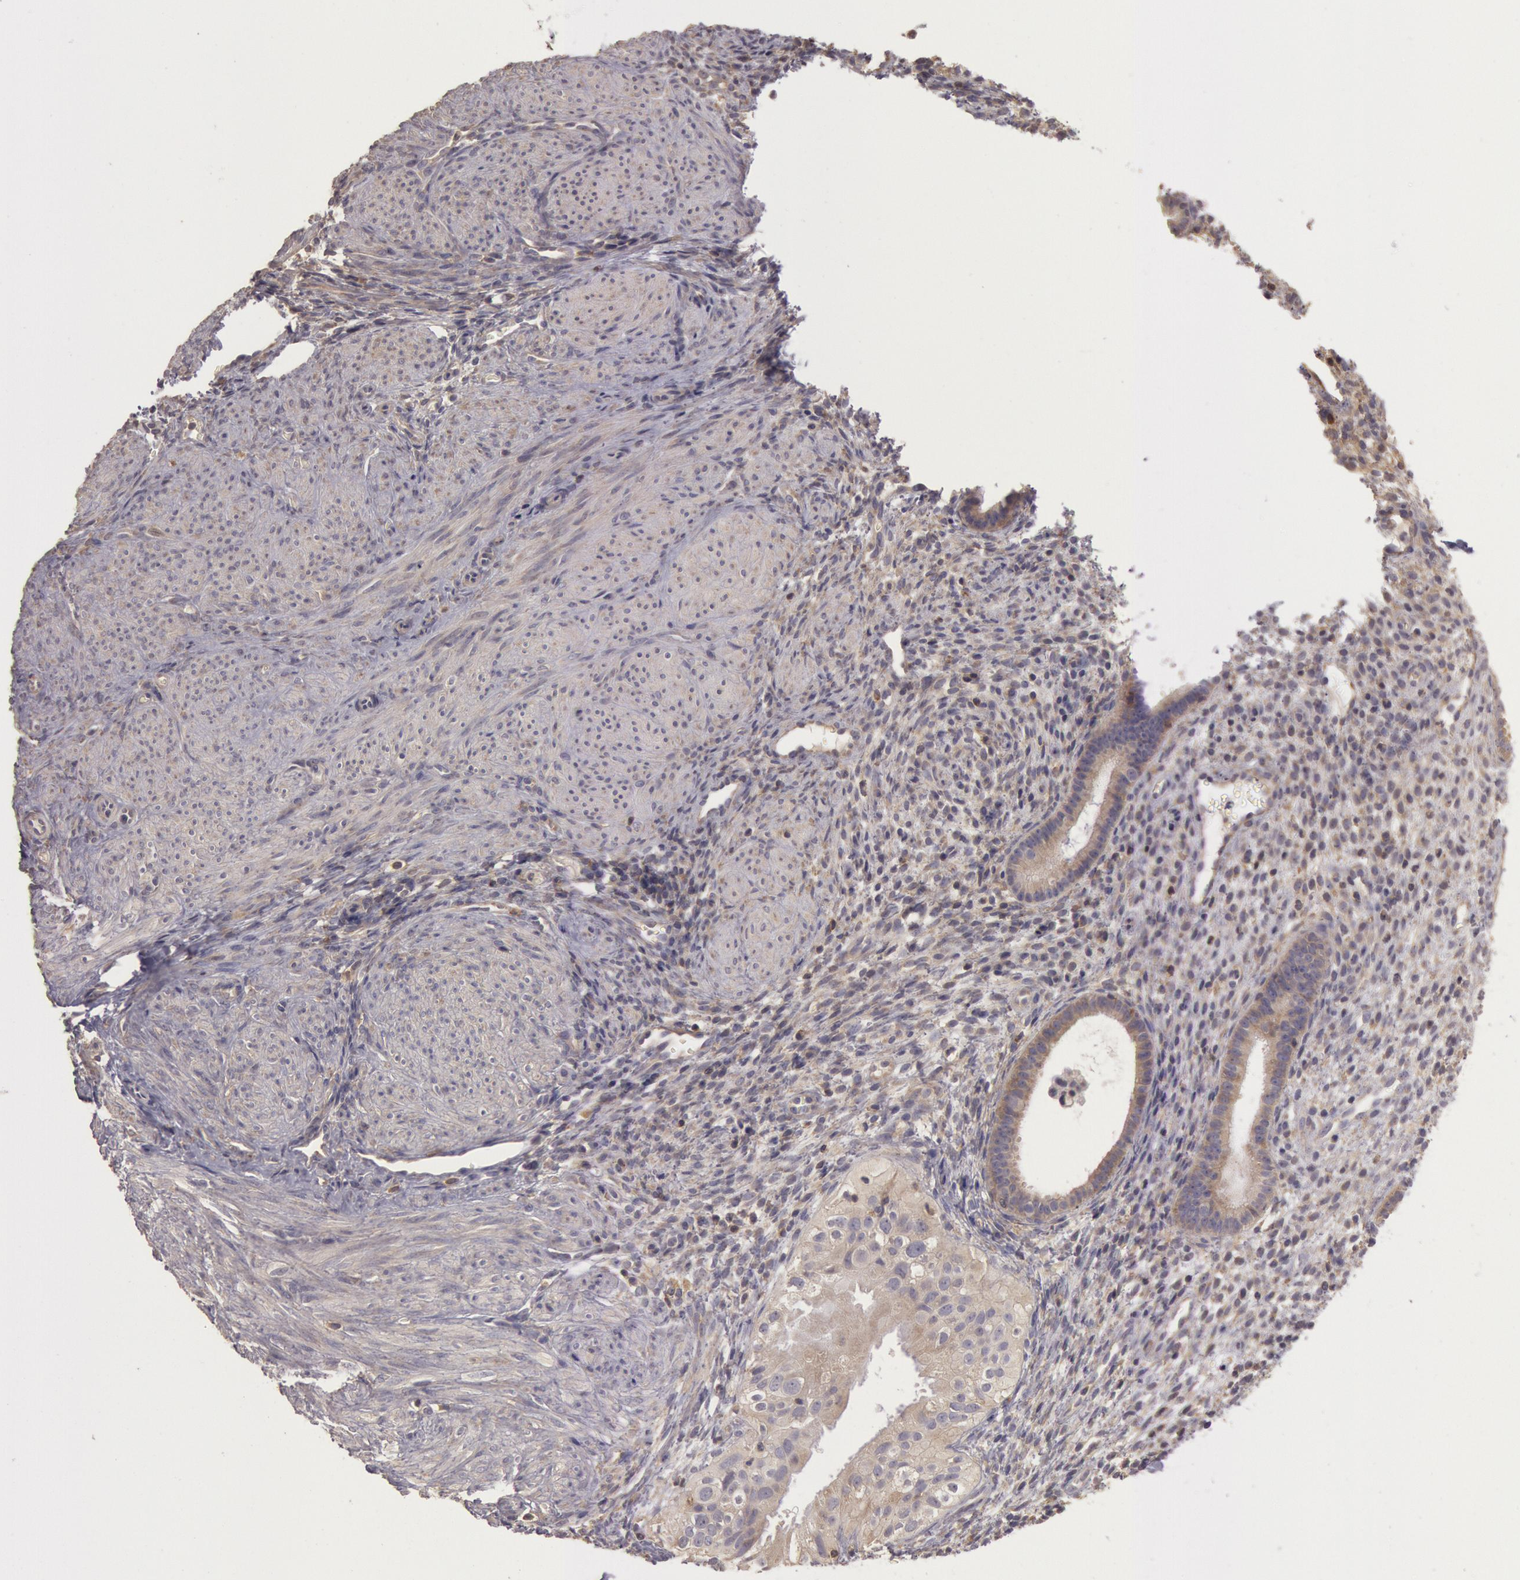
{"staining": {"intensity": "moderate", "quantity": ">75%", "location": "cytoplasmic/membranous"}, "tissue": "endometrium", "cell_type": "Cells in endometrial stroma", "image_type": "normal", "snomed": [{"axis": "morphology", "description": "Normal tissue, NOS"}, {"axis": "topography", "description": "Endometrium"}], "caption": "Protein expression analysis of normal endometrium shows moderate cytoplasmic/membranous expression in approximately >75% of cells in endometrial stroma.", "gene": "NMT2", "patient": {"sex": "female", "age": 72}}